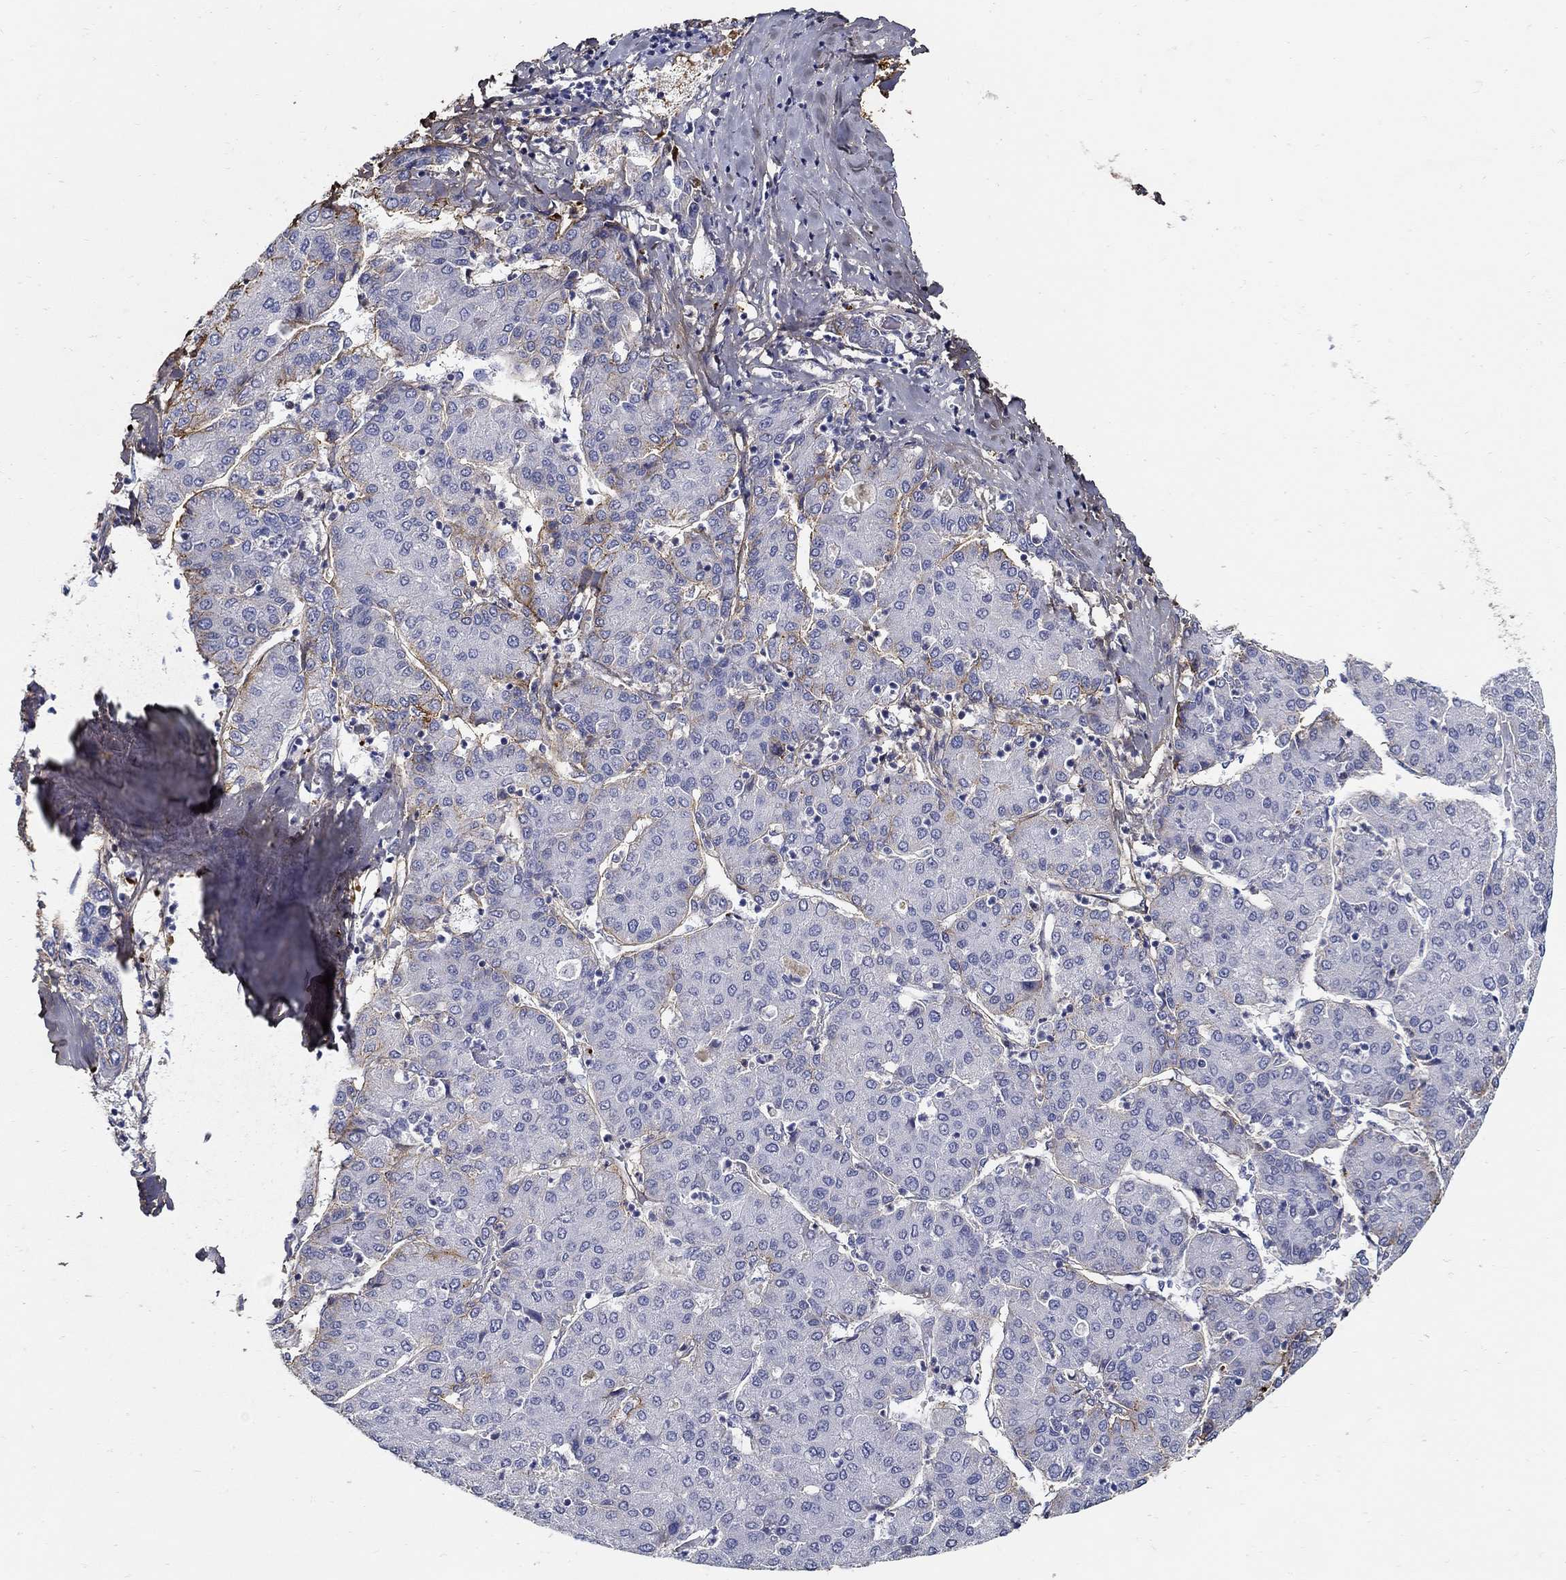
{"staining": {"intensity": "negative", "quantity": "none", "location": "none"}, "tissue": "liver cancer", "cell_type": "Tumor cells", "image_type": "cancer", "snomed": [{"axis": "morphology", "description": "Carcinoma, Hepatocellular, NOS"}, {"axis": "topography", "description": "Liver"}], "caption": "This photomicrograph is of liver hepatocellular carcinoma stained with IHC to label a protein in brown with the nuclei are counter-stained blue. There is no positivity in tumor cells.", "gene": "TGFBI", "patient": {"sex": "male", "age": 65}}